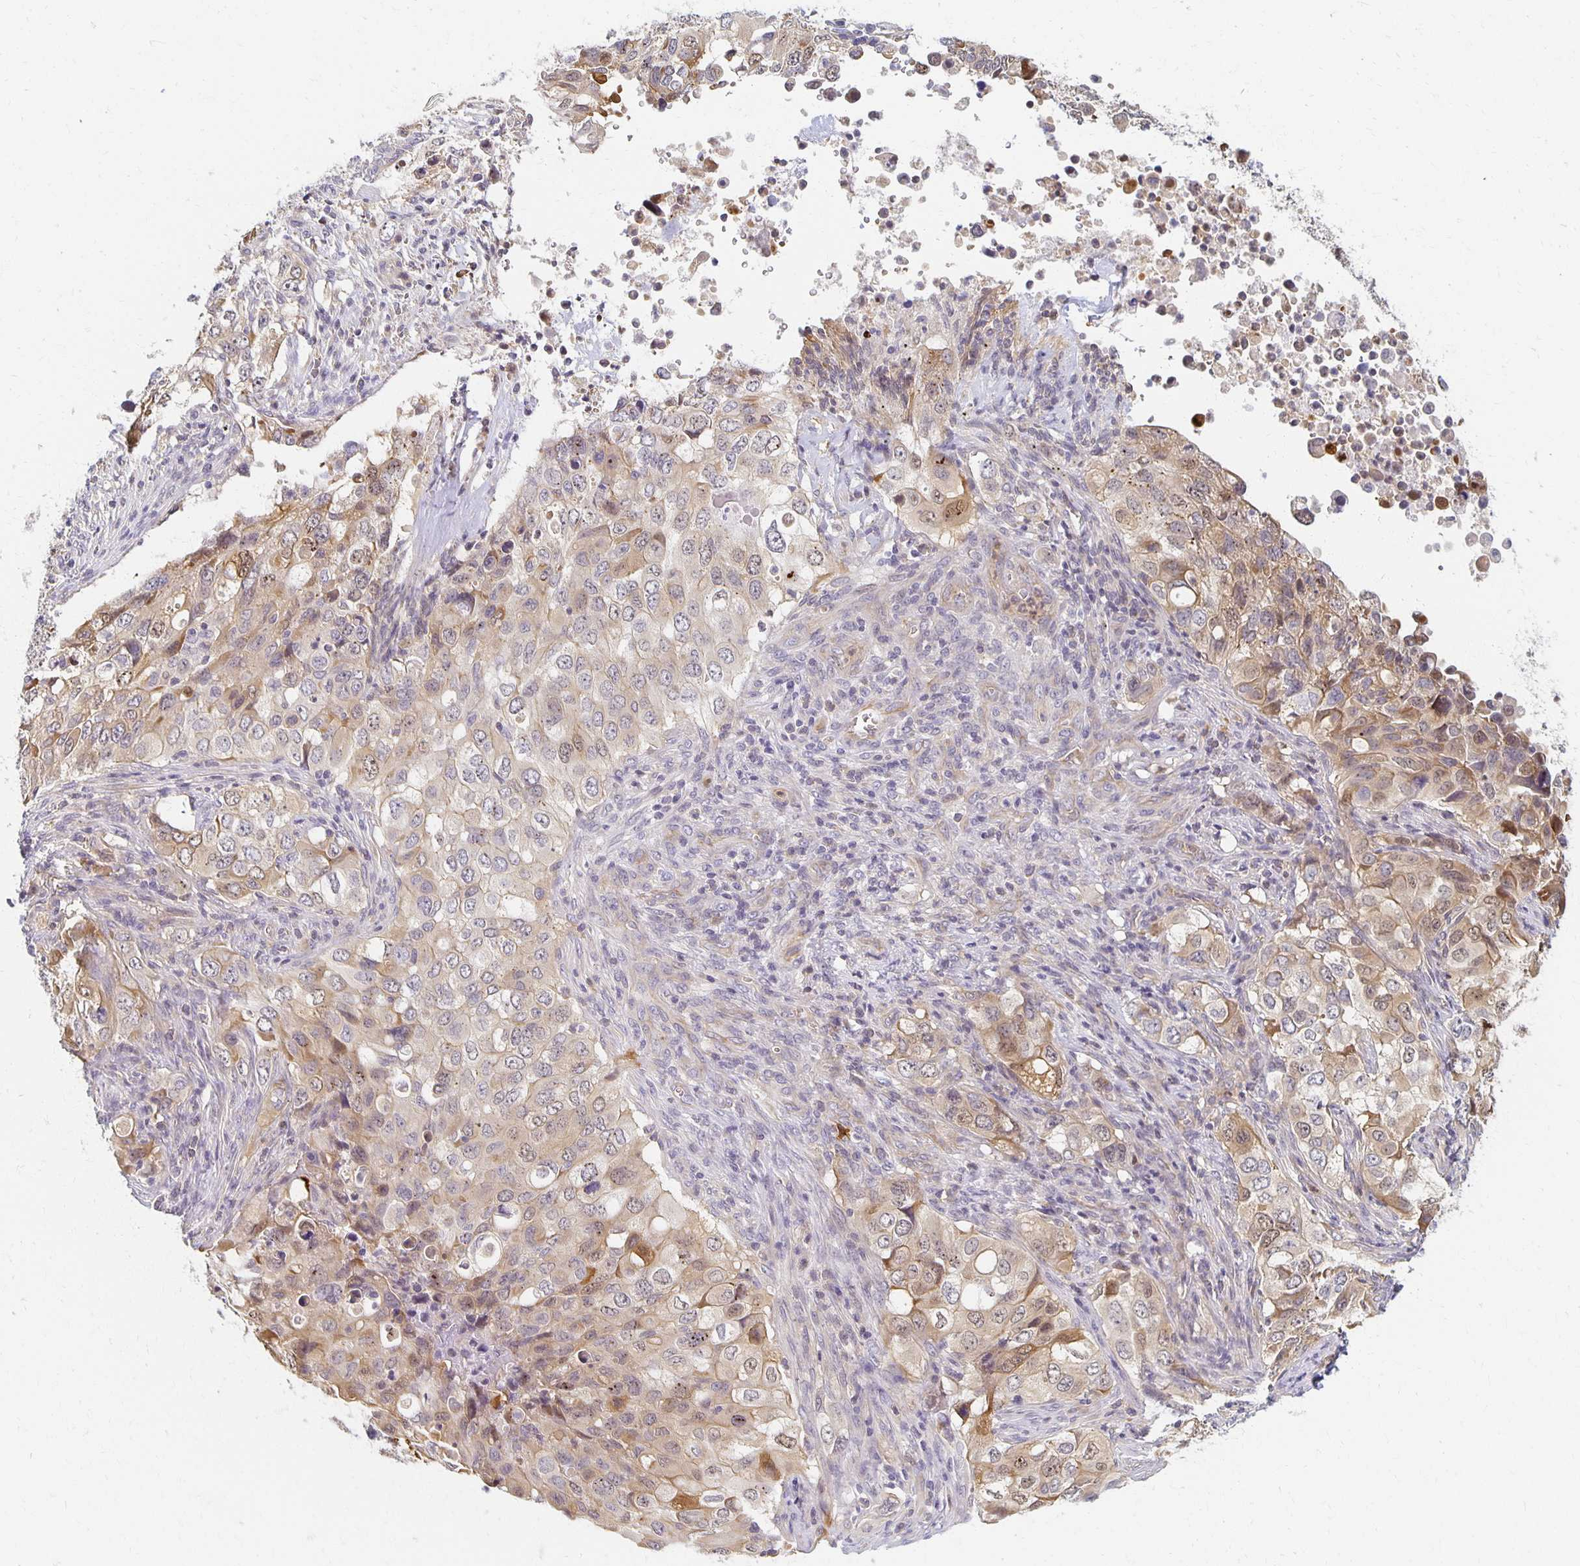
{"staining": {"intensity": "moderate", "quantity": "25%-75%", "location": "cytoplasmic/membranous"}, "tissue": "lung cancer", "cell_type": "Tumor cells", "image_type": "cancer", "snomed": [{"axis": "morphology", "description": "Adenocarcinoma, NOS"}, {"axis": "morphology", "description": "Adenocarcinoma, metastatic, NOS"}, {"axis": "topography", "description": "Lymph node"}, {"axis": "topography", "description": "Lung"}], "caption": "Immunohistochemistry (IHC) of human lung cancer demonstrates medium levels of moderate cytoplasmic/membranous expression in about 25%-75% of tumor cells. Nuclei are stained in blue.", "gene": "SORL1", "patient": {"sex": "female", "age": 42}}